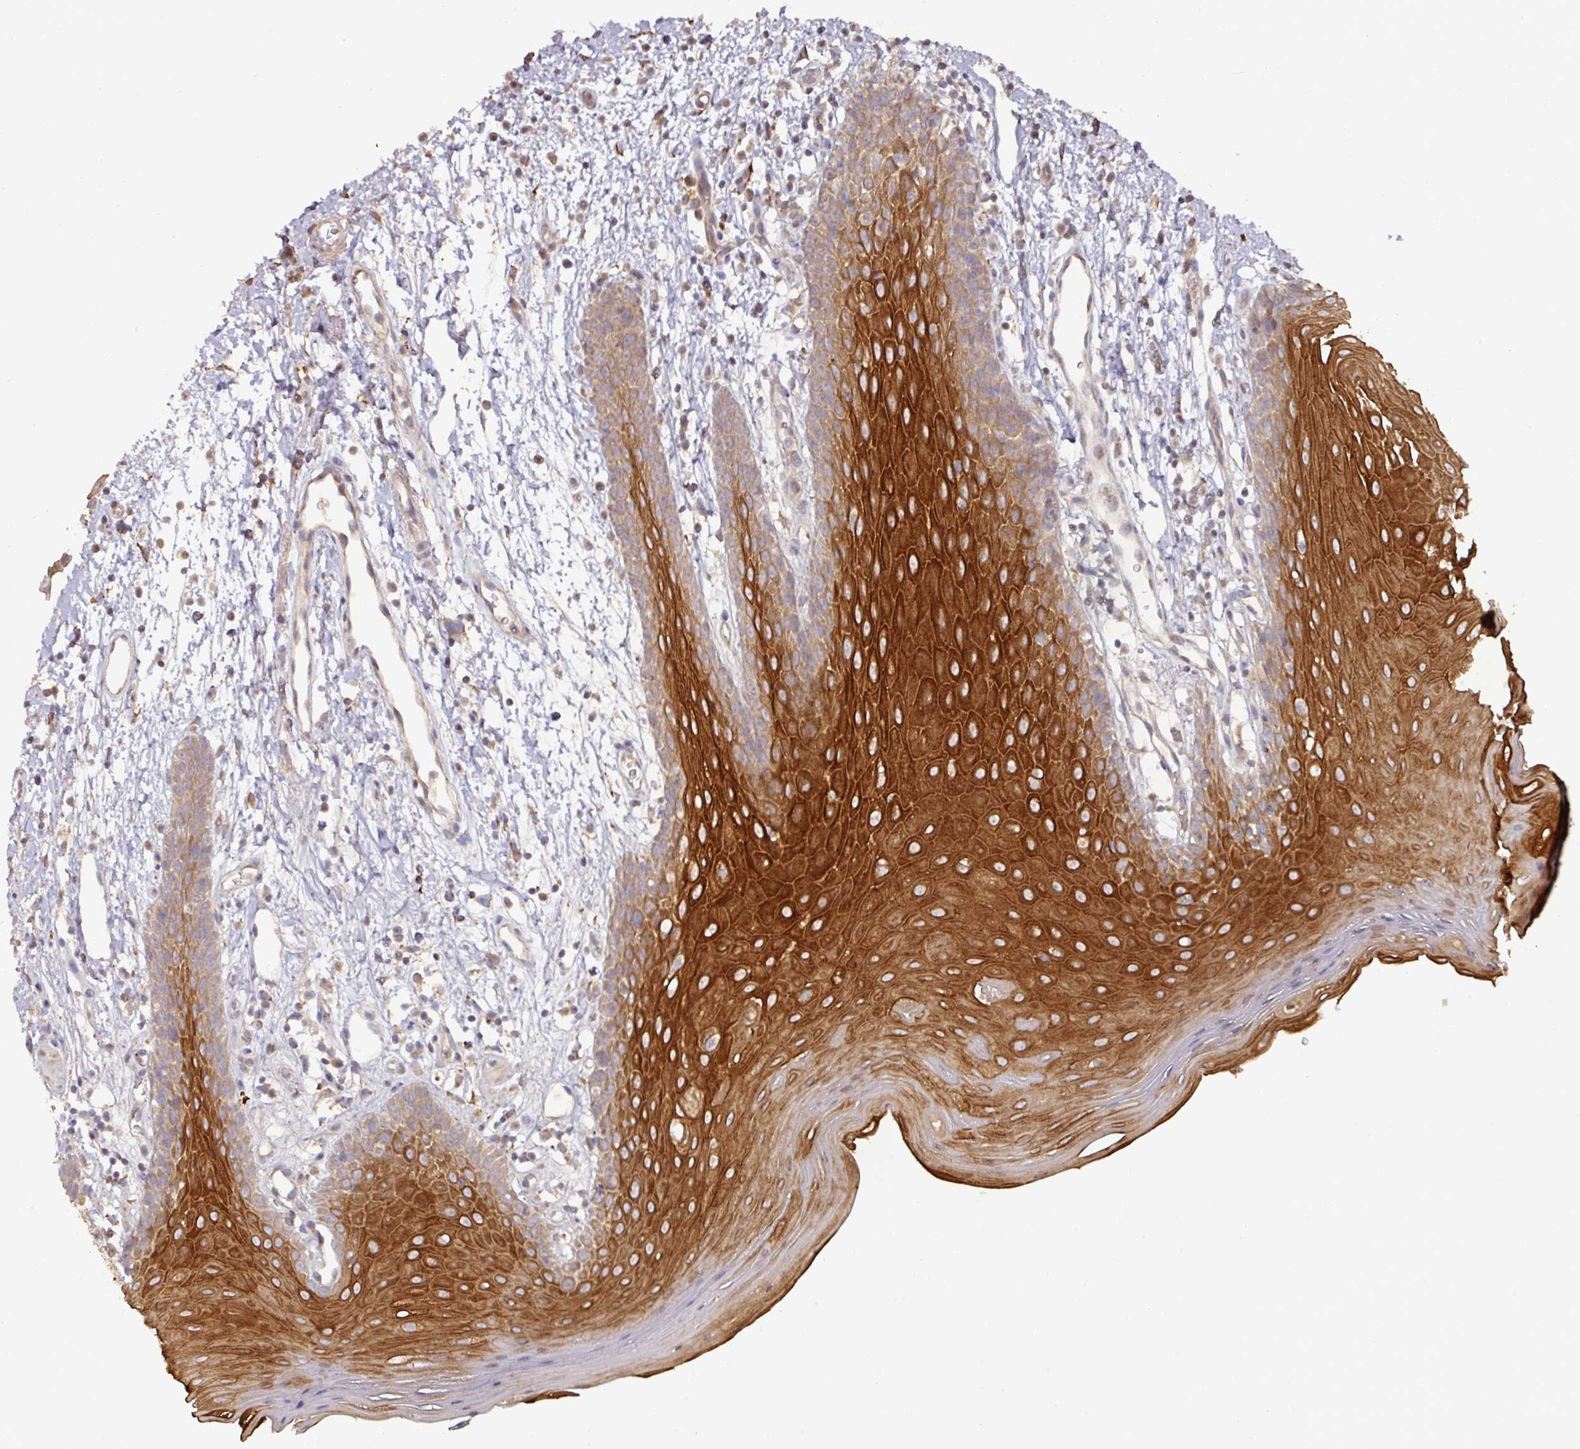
{"staining": {"intensity": "strong", "quantity": "25%-75%", "location": "cytoplasmic/membranous"}, "tissue": "oral mucosa", "cell_type": "Squamous epithelial cells", "image_type": "normal", "snomed": [{"axis": "morphology", "description": "Normal tissue, NOS"}, {"axis": "topography", "description": "Oral tissue"}, {"axis": "topography", "description": "Tounge, NOS"}], "caption": "Immunohistochemistry micrograph of normal oral mucosa: human oral mucosa stained using IHC shows high levels of strong protein expression localized specifically in the cytoplasmic/membranous of squamous epithelial cells, appearing as a cytoplasmic/membranous brown color.", "gene": "DNAJC7", "patient": {"sex": "female", "age": 59}}